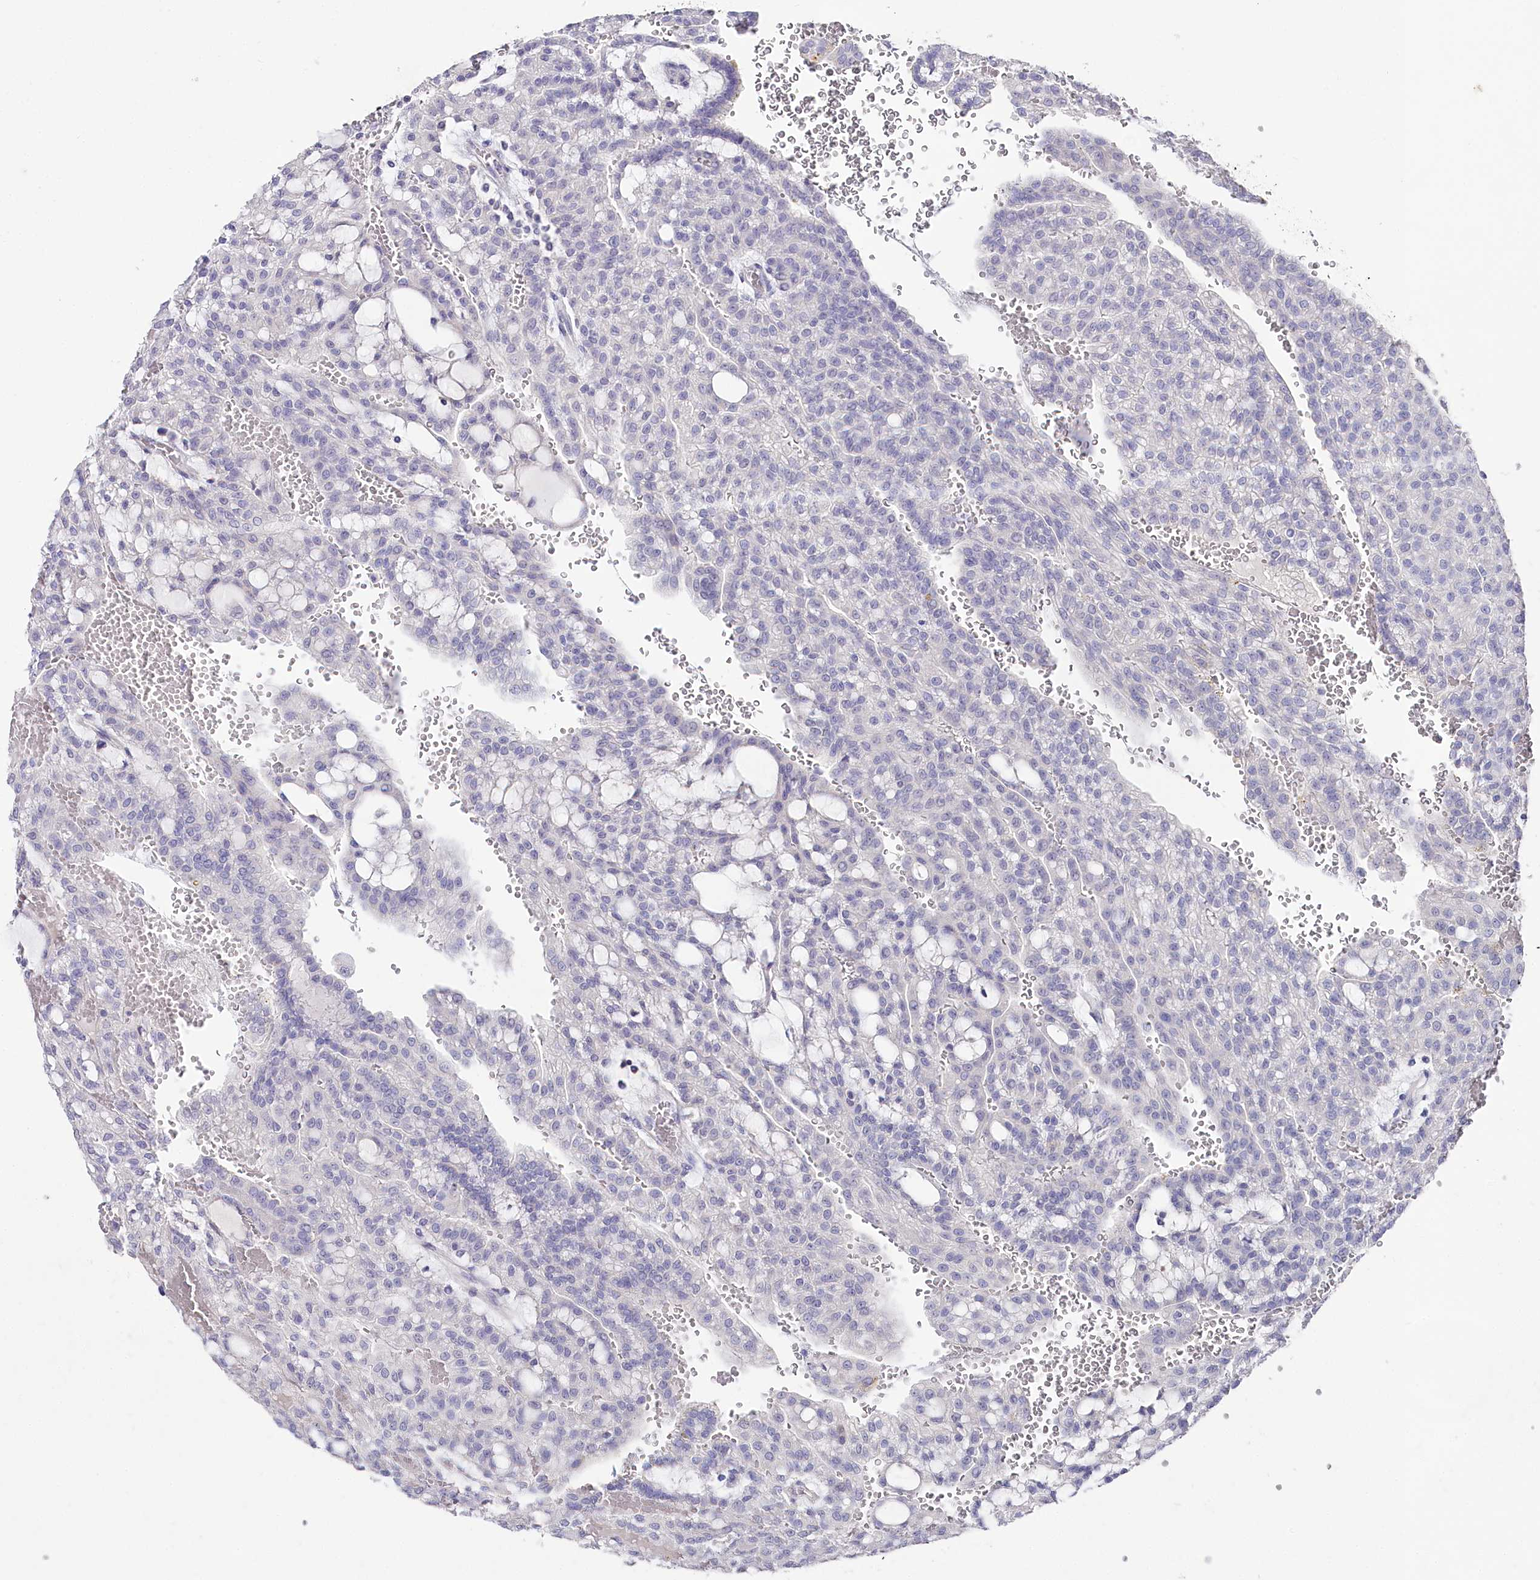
{"staining": {"intensity": "negative", "quantity": "none", "location": "none"}, "tissue": "renal cancer", "cell_type": "Tumor cells", "image_type": "cancer", "snomed": [{"axis": "morphology", "description": "Adenocarcinoma, NOS"}, {"axis": "topography", "description": "Kidney"}], "caption": "DAB immunohistochemical staining of renal cancer (adenocarcinoma) exhibits no significant staining in tumor cells.", "gene": "CLEC4M", "patient": {"sex": "male", "age": 63}}